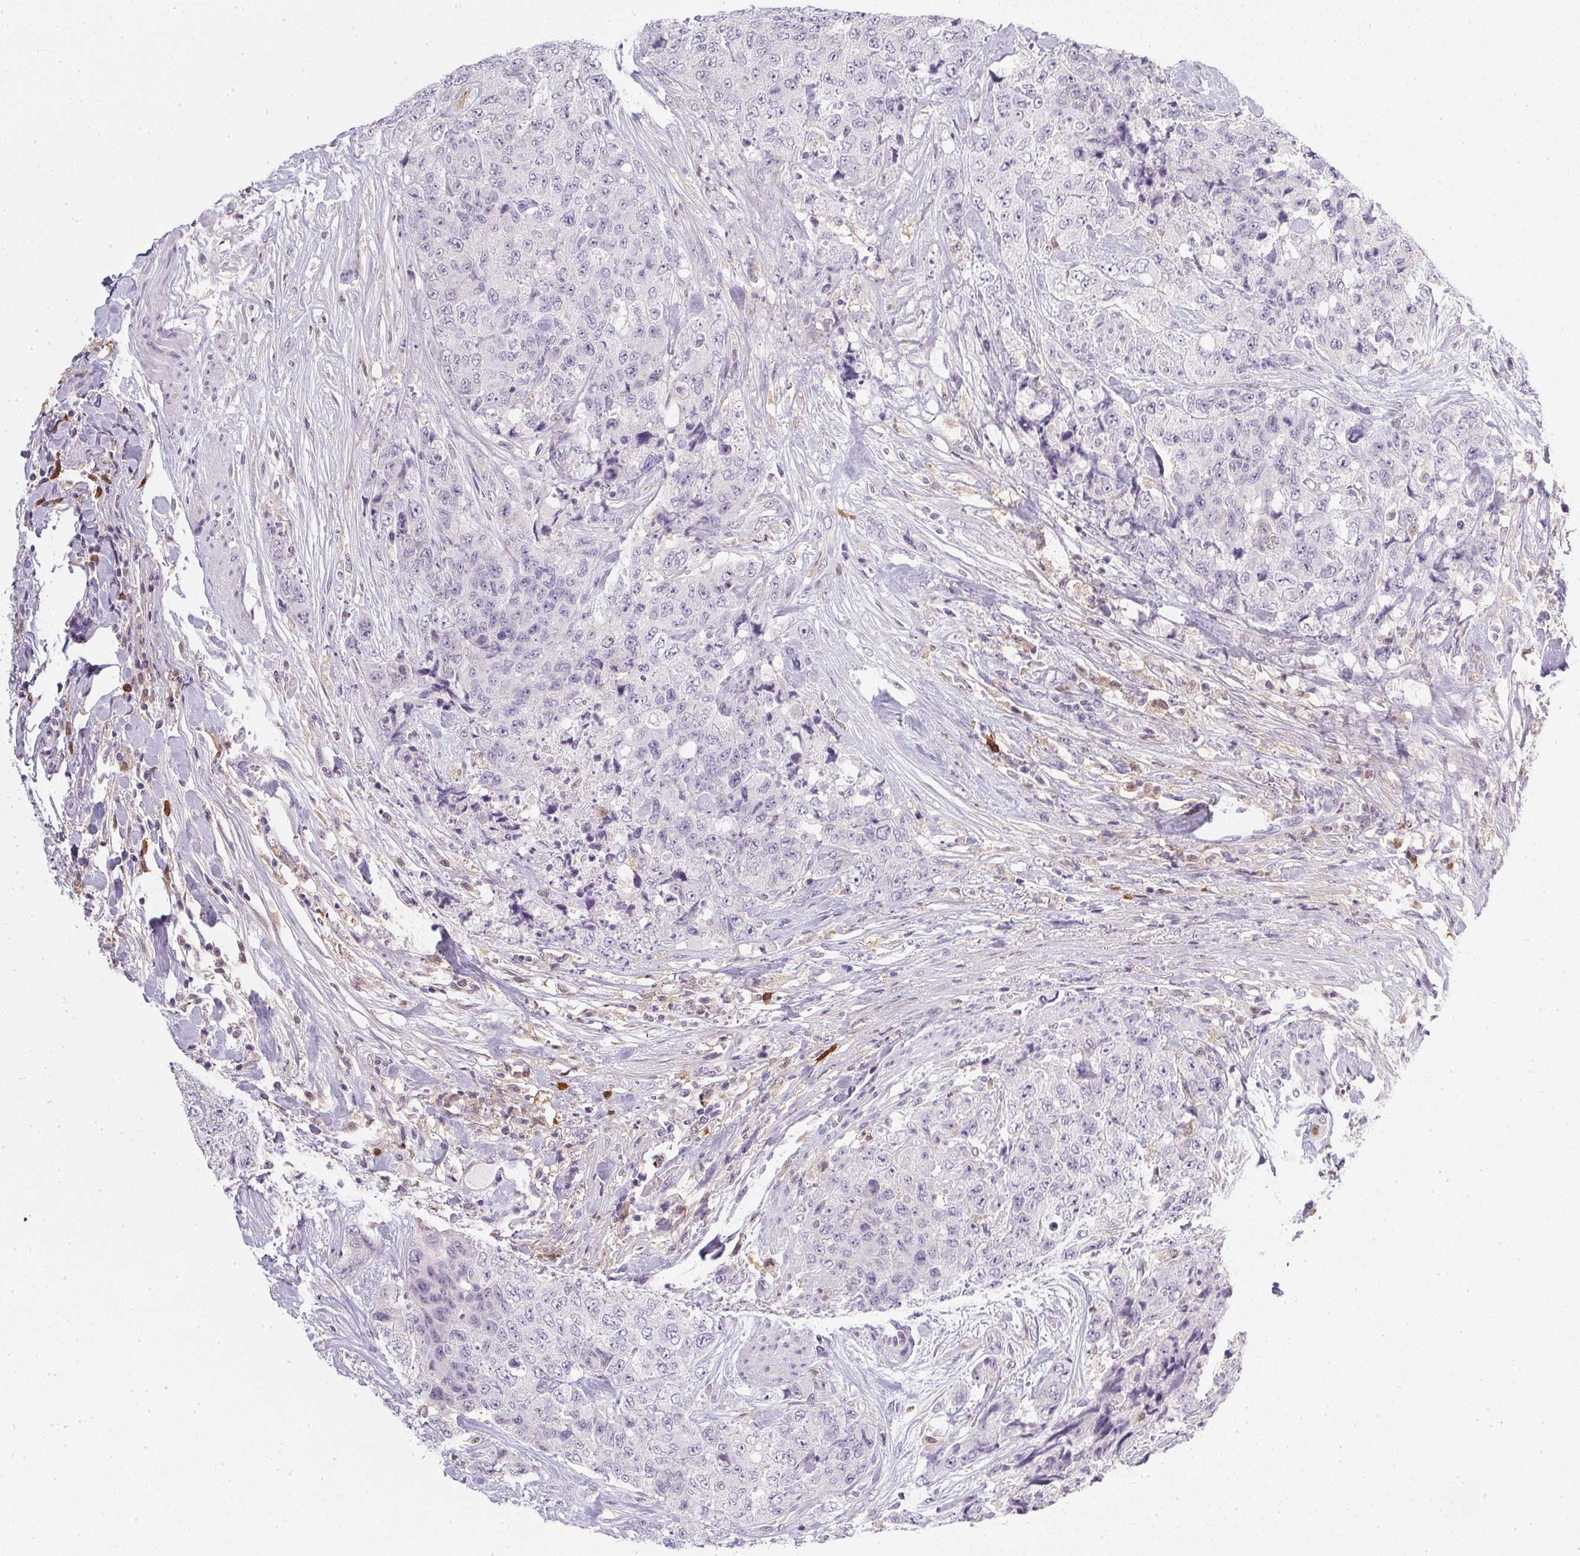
{"staining": {"intensity": "negative", "quantity": "none", "location": "none"}, "tissue": "urothelial cancer", "cell_type": "Tumor cells", "image_type": "cancer", "snomed": [{"axis": "morphology", "description": "Urothelial carcinoma, High grade"}, {"axis": "topography", "description": "Urinary bladder"}], "caption": "This is an immunohistochemistry histopathology image of human urothelial cancer. There is no staining in tumor cells.", "gene": "DNAJC5G", "patient": {"sex": "female", "age": 78}}